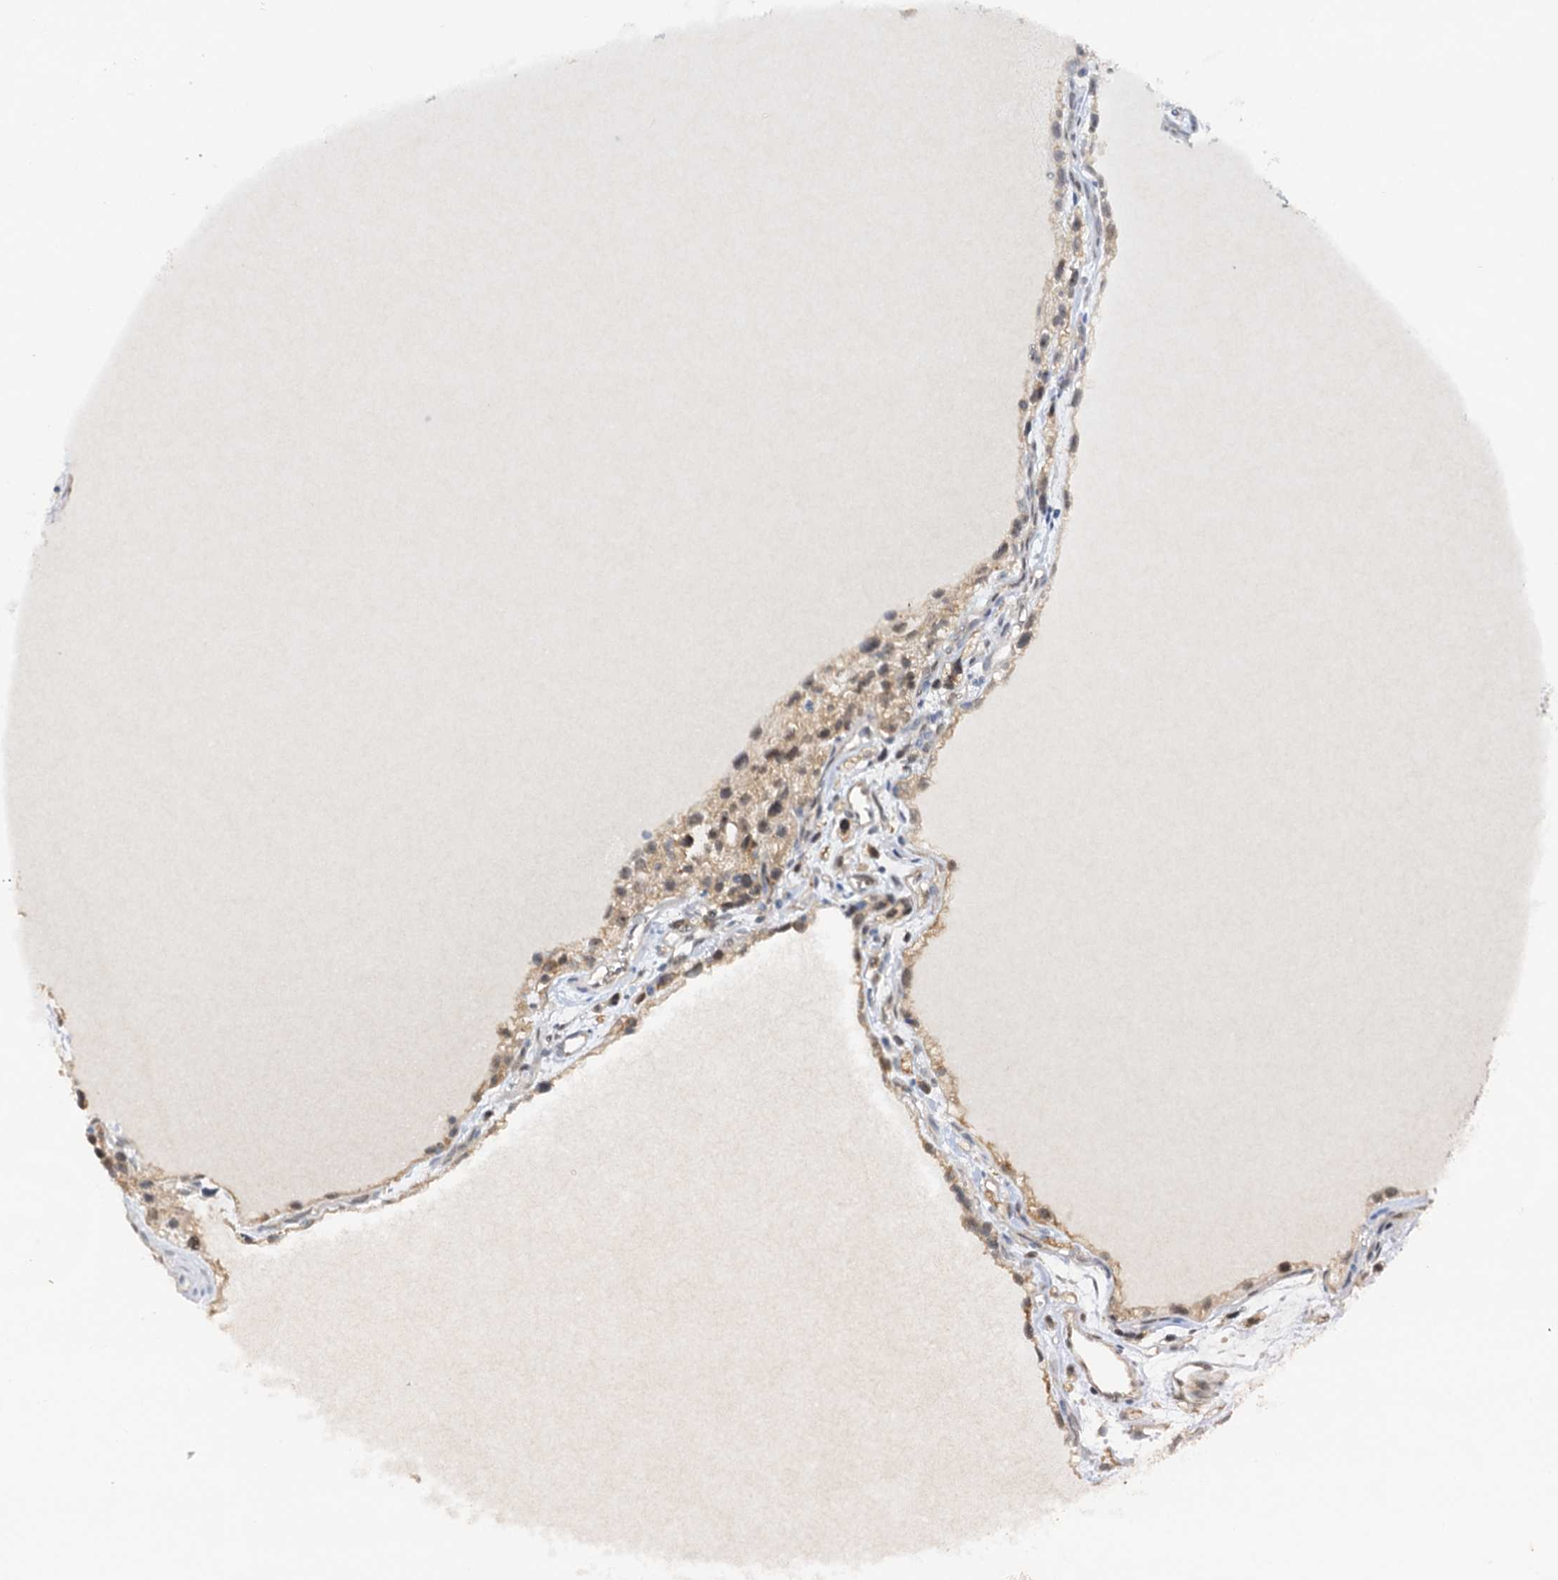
{"staining": {"intensity": "weak", "quantity": ">75%", "location": "cytoplasmic/membranous,nuclear"}, "tissue": "renal cancer", "cell_type": "Tumor cells", "image_type": "cancer", "snomed": [{"axis": "morphology", "description": "Adenocarcinoma, NOS"}, {"axis": "topography", "description": "Kidney"}], "caption": "Immunohistochemistry histopathology image of adenocarcinoma (renal) stained for a protein (brown), which shows low levels of weak cytoplasmic/membranous and nuclear staining in about >75% of tumor cells.", "gene": "SPINDOC", "patient": {"sex": "female", "age": 57}}